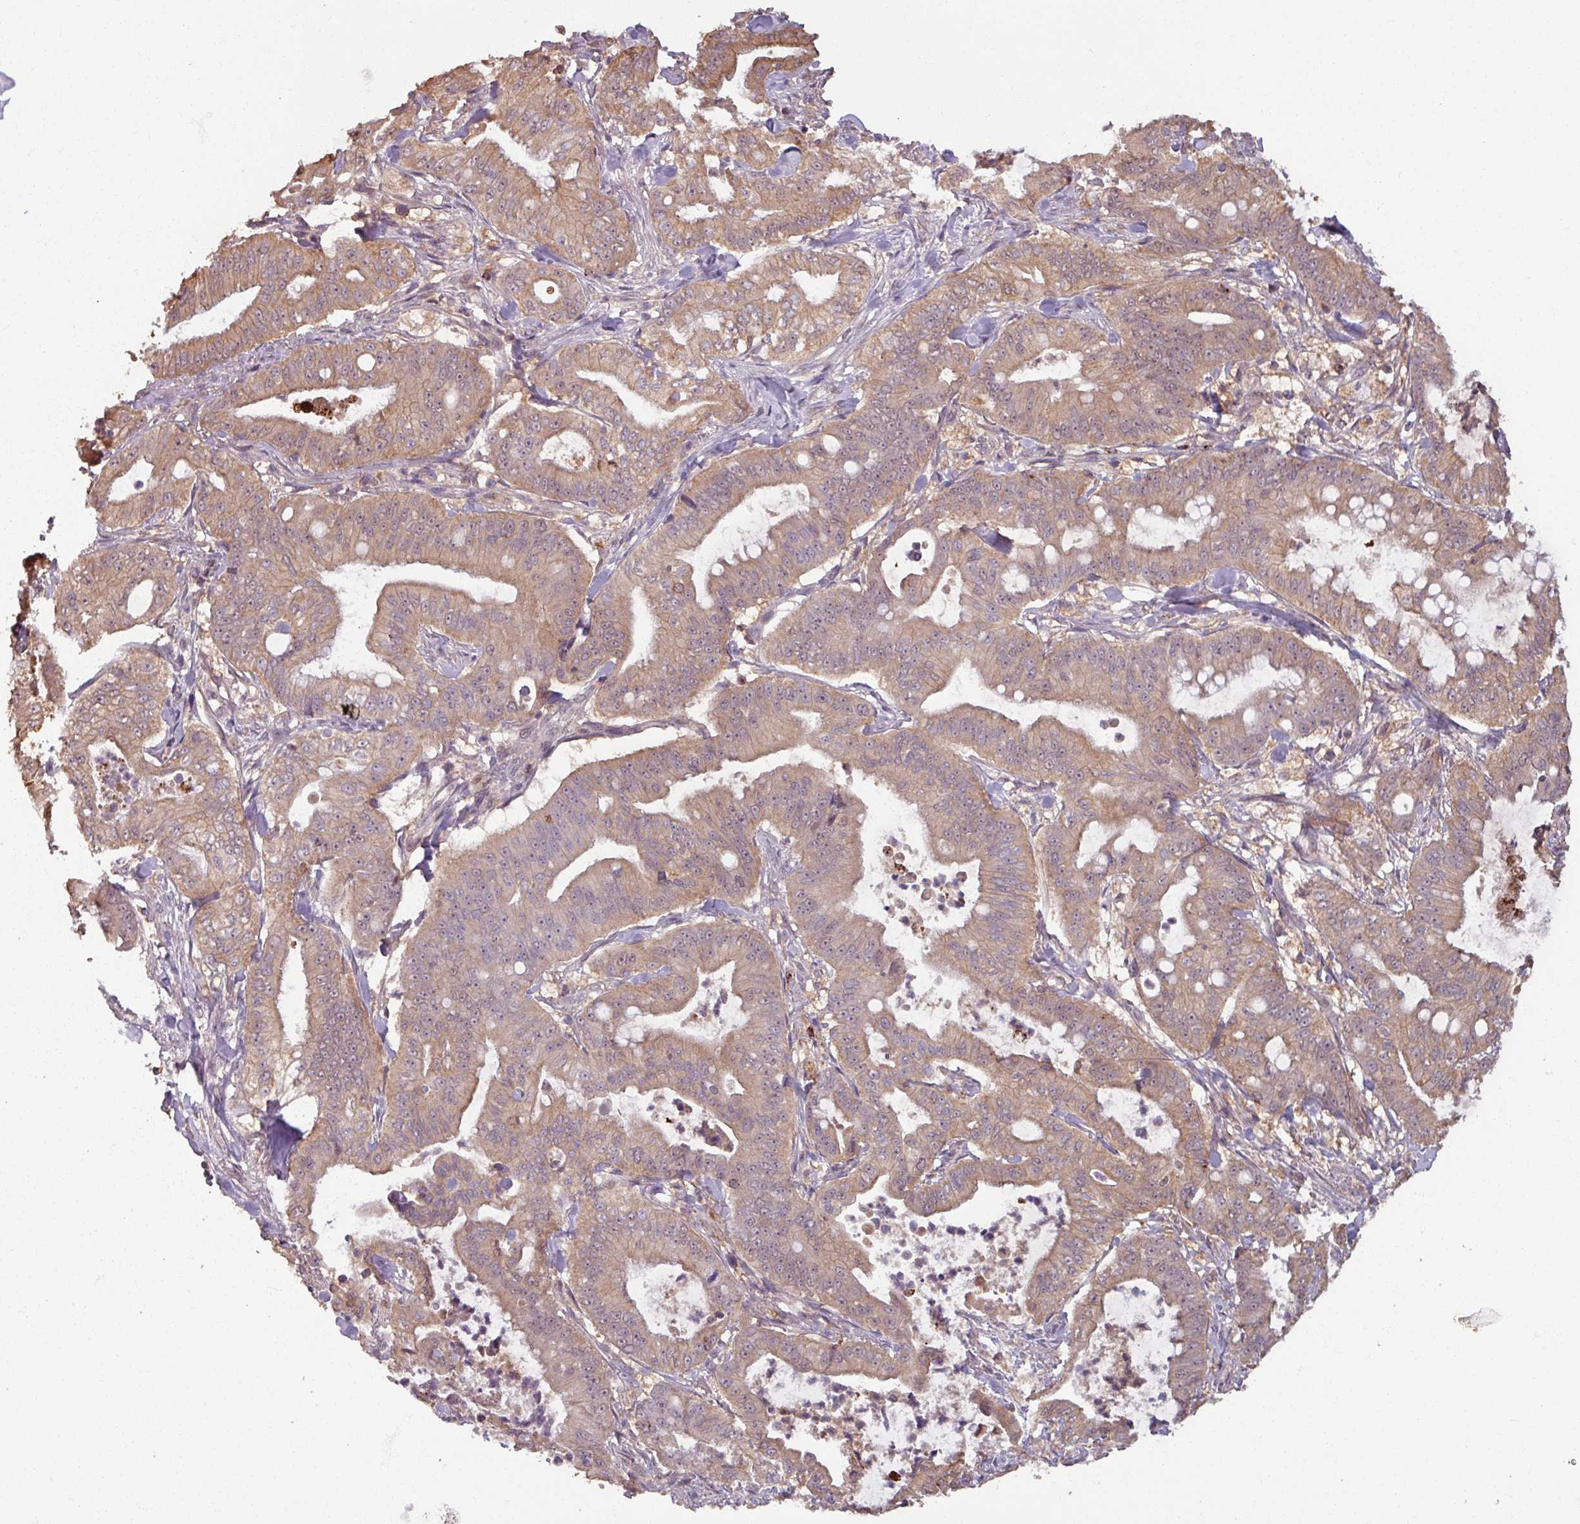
{"staining": {"intensity": "moderate", "quantity": ">75%", "location": "cytoplasmic/membranous,nuclear"}, "tissue": "pancreatic cancer", "cell_type": "Tumor cells", "image_type": "cancer", "snomed": [{"axis": "morphology", "description": "Adenocarcinoma, NOS"}, {"axis": "topography", "description": "Pancreas"}], "caption": "Immunohistochemistry (IHC) staining of pancreatic cancer, which displays medium levels of moderate cytoplasmic/membranous and nuclear expression in about >75% of tumor cells indicating moderate cytoplasmic/membranous and nuclear protein positivity. The staining was performed using DAB (3,3'-diaminobenzidine) (brown) for protein detection and nuclei were counterstained in hematoxylin (blue).", "gene": "OR6B1", "patient": {"sex": "male", "age": 71}}